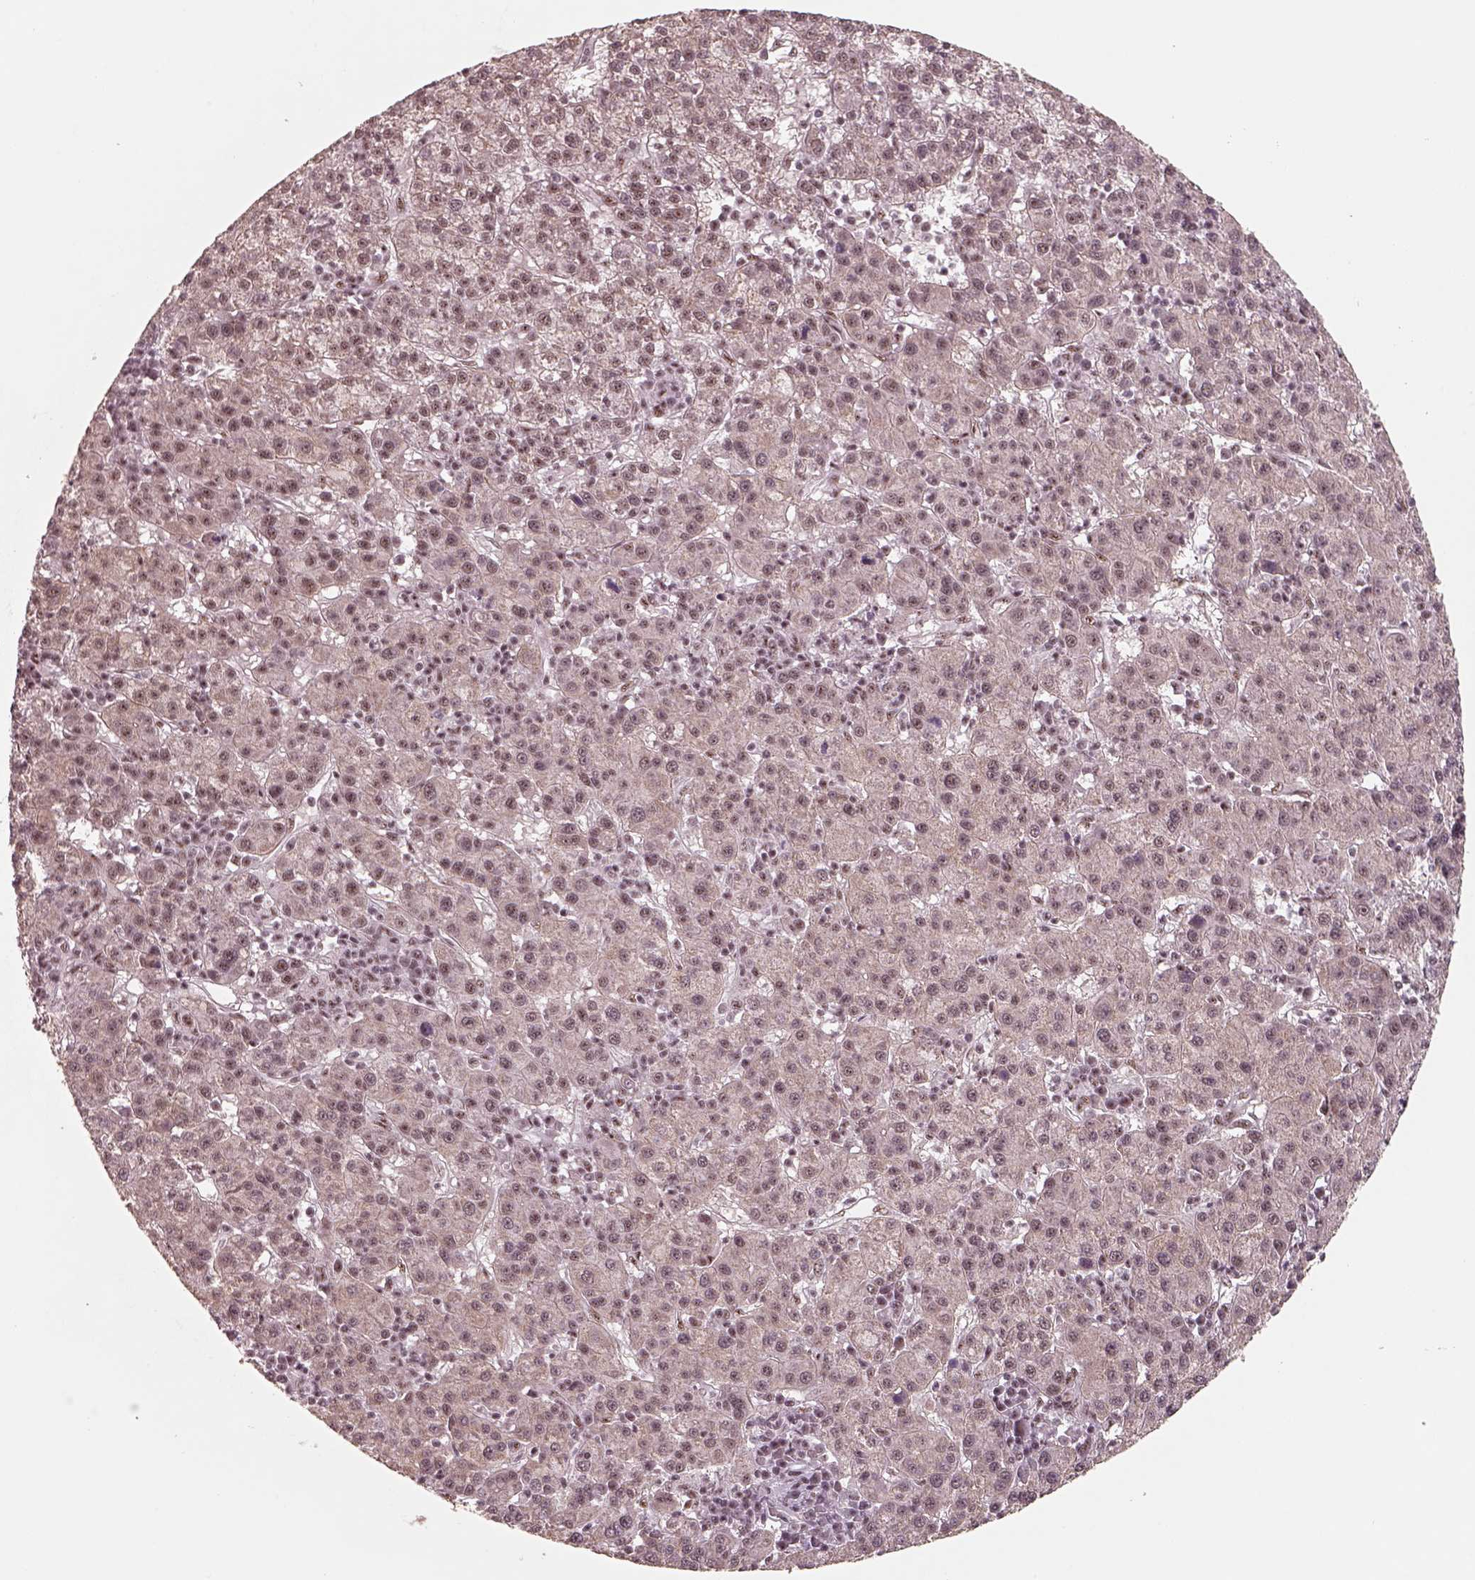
{"staining": {"intensity": "moderate", "quantity": ">75%", "location": "nuclear"}, "tissue": "liver cancer", "cell_type": "Tumor cells", "image_type": "cancer", "snomed": [{"axis": "morphology", "description": "Carcinoma, Hepatocellular, NOS"}, {"axis": "topography", "description": "Liver"}], "caption": "A brown stain shows moderate nuclear staining of a protein in liver hepatocellular carcinoma tumor cells. (DAB (3,3'-diaminobenzidine) IHC with brightfield microscopy, high magnification).", "gene": "ATXN7L3", "patient": {"sex": "female", "age": 60}}